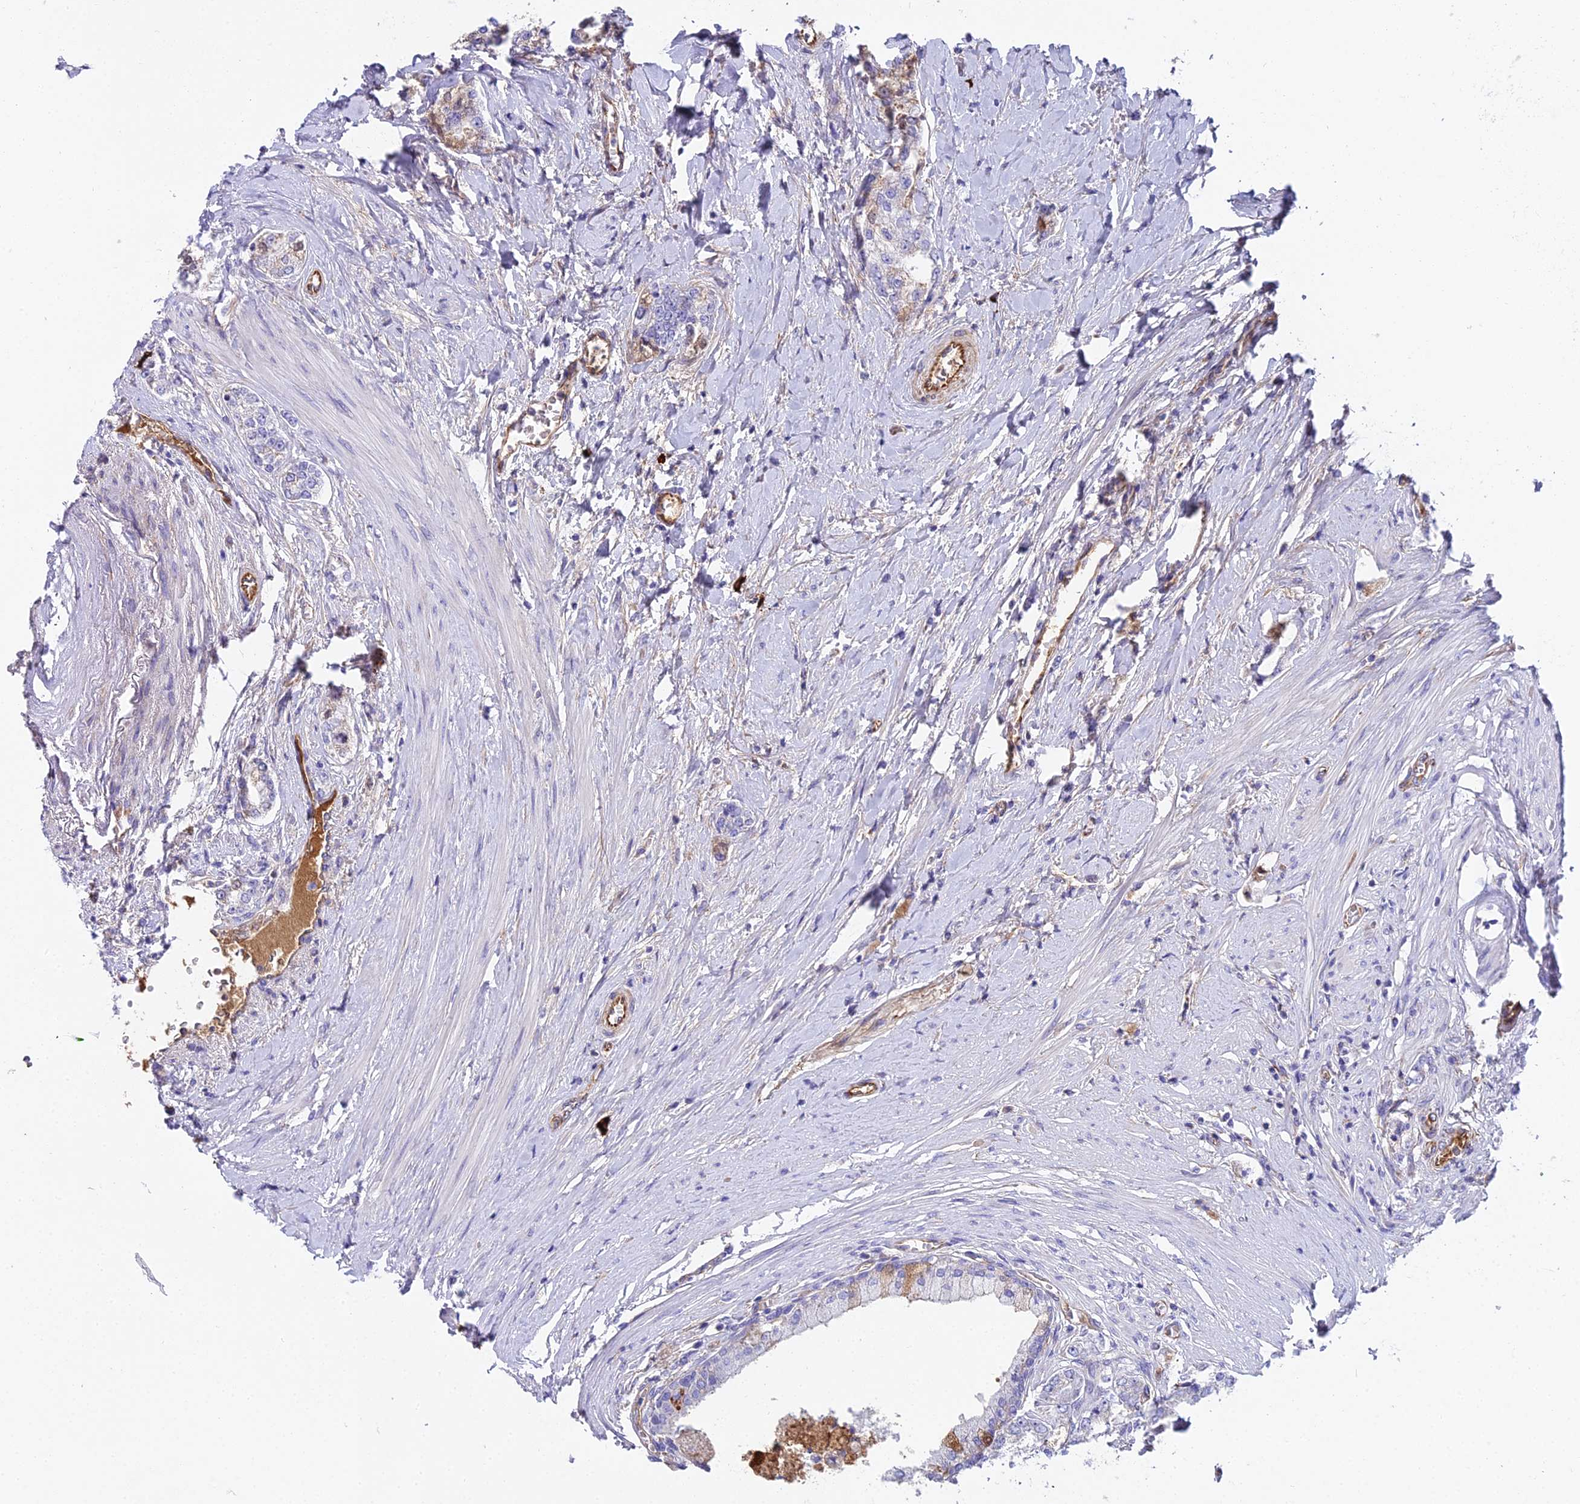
{"staining": {"intensity": "weak", "quantity": "<25%", "location": "cytoplasmic/membranous"}, "tissue": "prostate cancer", "cell_type": "Tumor cells", "image_type": "cancer", "snomed": [{"axis": "morphology", "description": "Adenocarcinoma, High grade"}, {"axis": "topography", "description": "Prostate"}], "caption": "Photomicrograph shows no protein expression in tumor cells of prostate cancer (high-grade adenocarcinoma) tissue. Brightfield microscopy of immunohistochemistry (IHC) stained with DAB (3,3'-diaminobenzidine) (brown) and hematoxylin (blue), captured at high magnification.", "gene": "BEX4", "patient": {"sex": "male", "age": 64}}